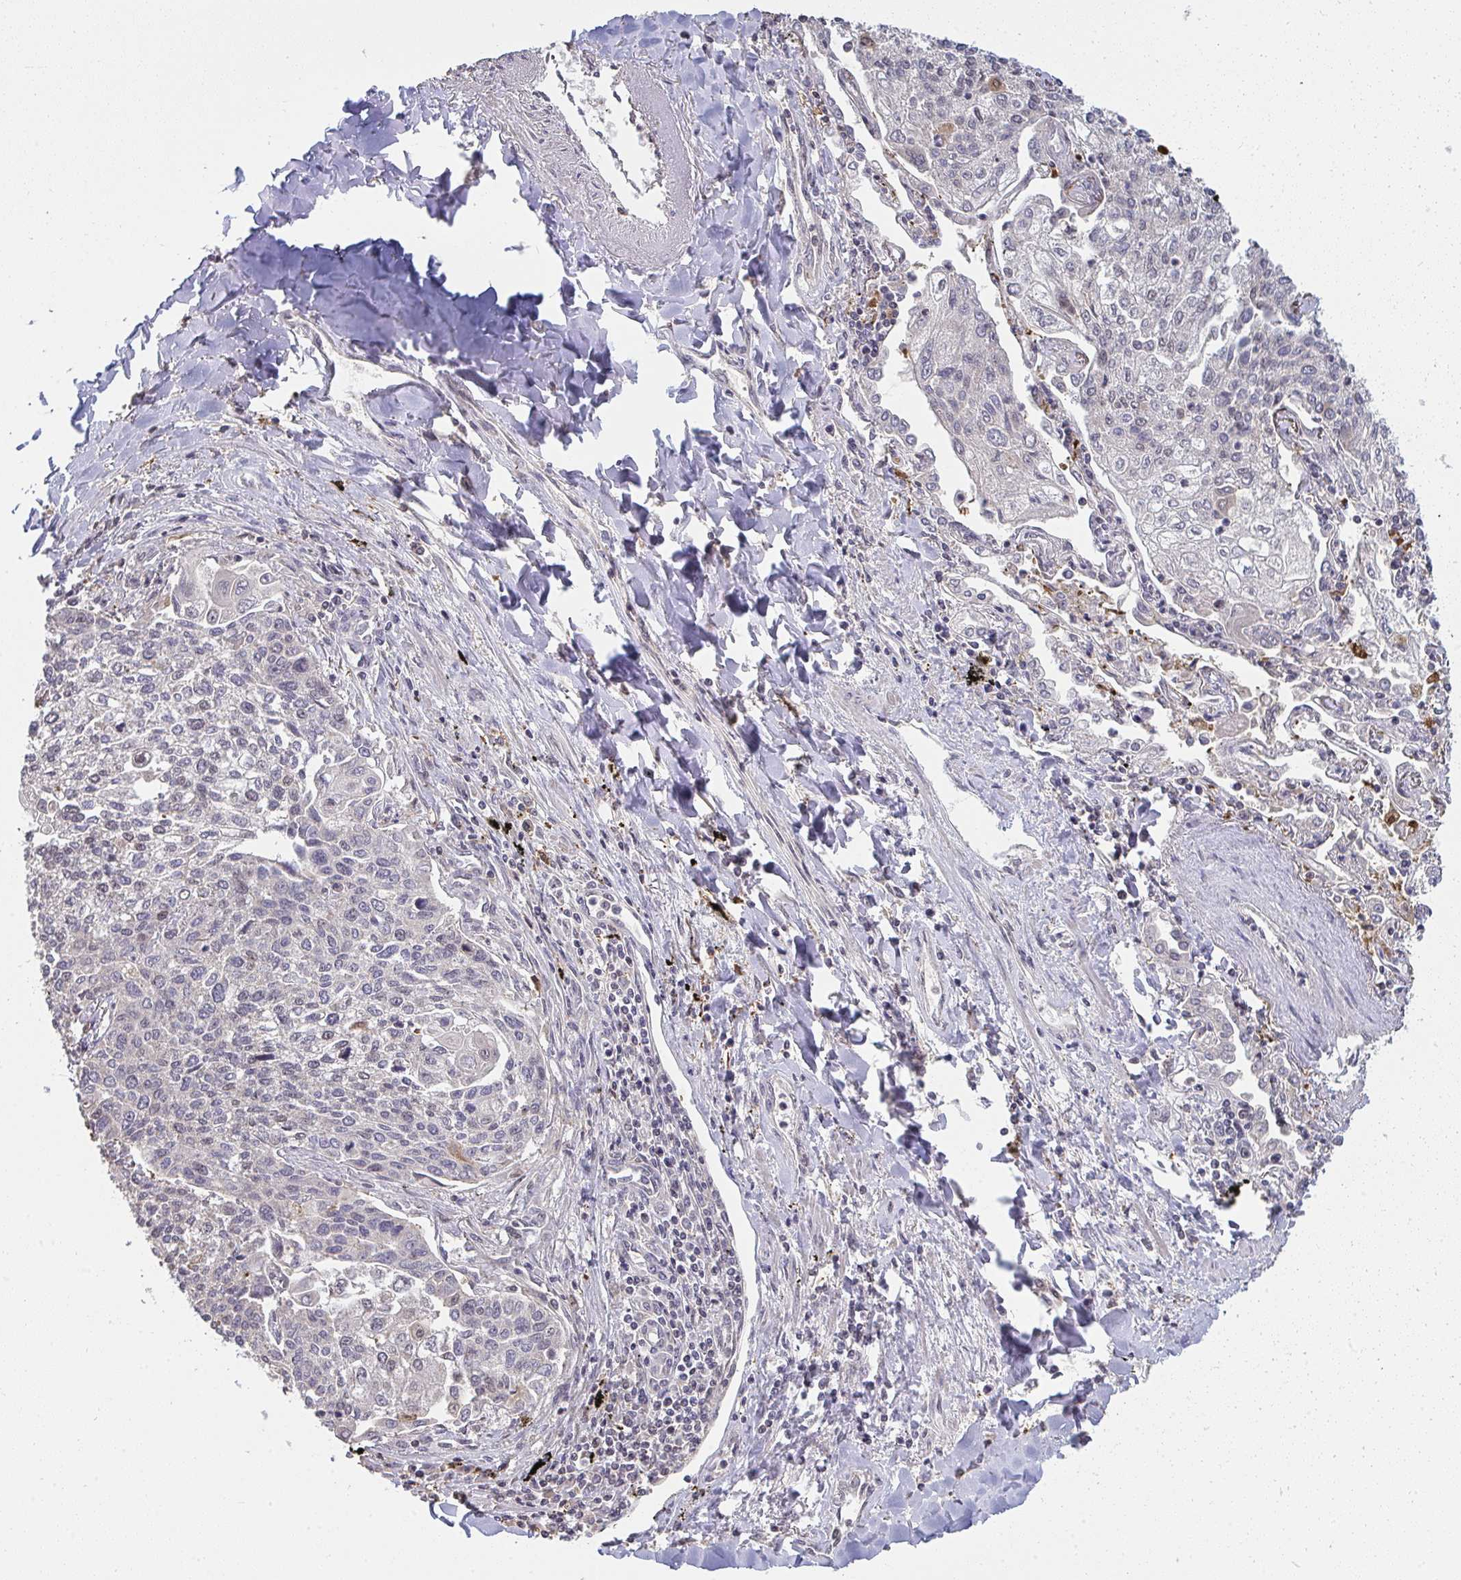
{"staining": {"intensity": "weak", "quantity": "25%-75%", "location": "nuclear"}, "tissue": "lung cancer", "cell_type": "Tumor cells", "image_type": "cancer", "snomed": [{"axis": "morphology", "description": "Squamous cell carcinoma, NOS"}, {"axis": "topography", "description": "Lung"}], "caption": "Human lung cancer stained for a protein (brown) shows weak nuclear positive positivity in about 25%-75% of tumor cells.", "gene": "SAP30", "patient": {"sex": "male", "age": 74}}